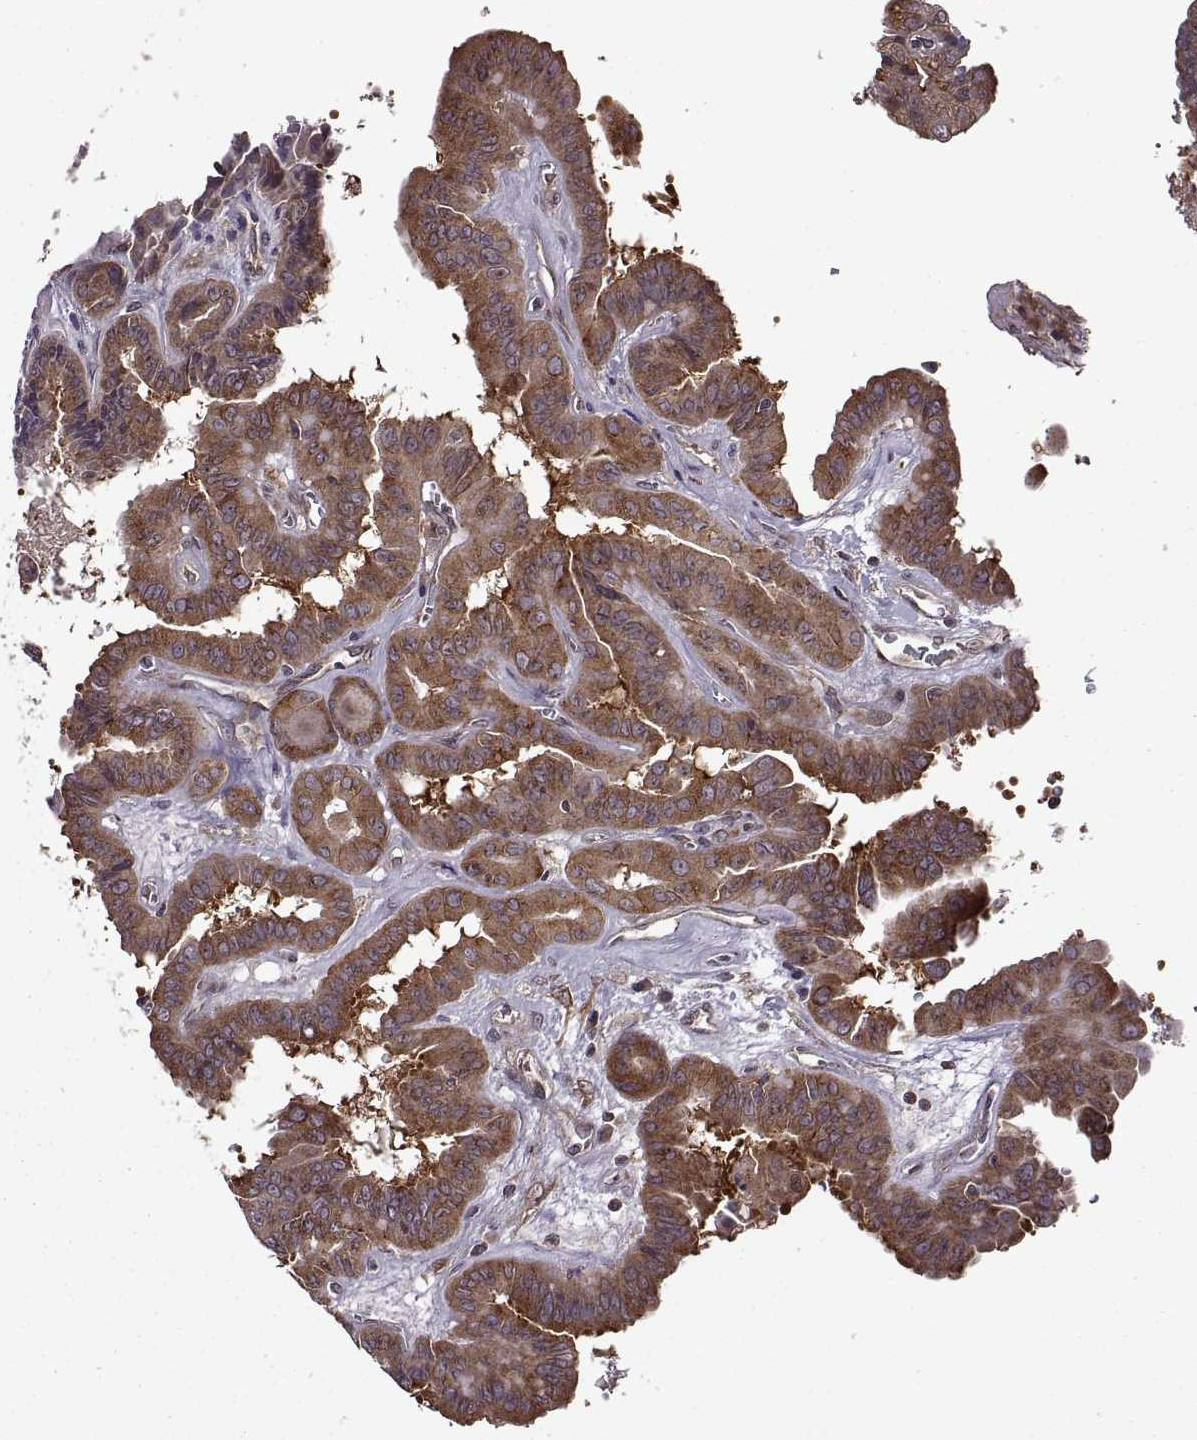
{"staining": {"intensity": "strong", "quantity": ">75%", "location": "cytoplasmic/membranous"}, "tissue": "thyroid cancer", "cell_type": "Tumor cells", "image_type": "cancer", "snomed": [{"axis": "morphology", "description": "Papillary adenocarcinoma, NOS"}, {"axis": "topography", "description": "Thyroid gland"}], "caption": "IHC image of thyroid cancer (papillary adenocarcinoma) stained for a protein (brown), which exhibits high levels of strong cytoplasmic/membranous expression in approximately >75% of tumor cells.", "gene": "URI1", "patient": {"sex": "female", "age": 37}}